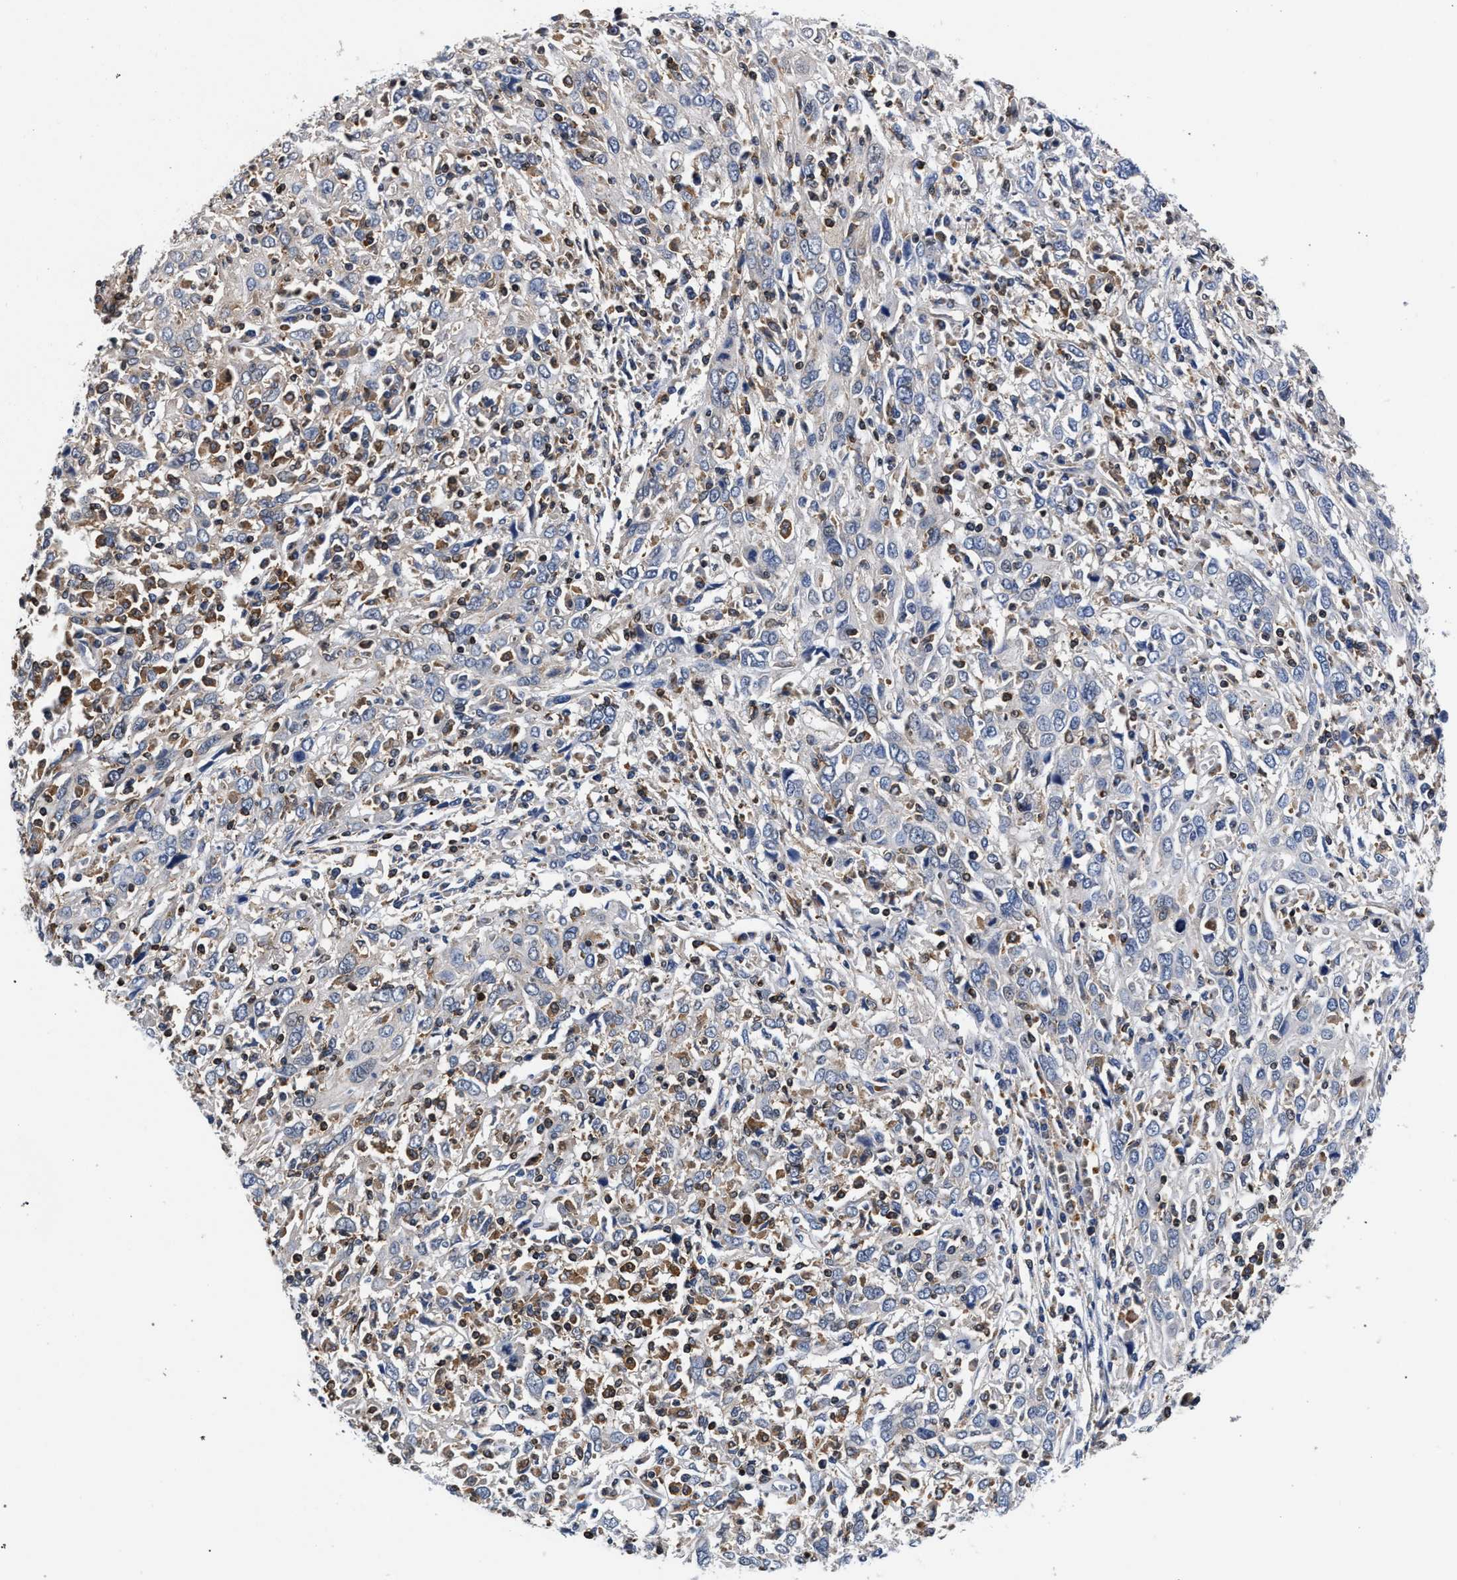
{"staining": {"intensity": "weak", "quantity": "<25%", "location": "cytoplasmic/membranous"}, "tissue": "cervical cancer", "cell_type": "Tumor cells", "image_type": "cancer", "snomed": [{"axis": "morphology", "description": "Squamous cell carcinoma, NOS"}, {"axis": "topography", "description": "Cervix"}], "caption": "Immunohistochemical staining of human cervical cancer (squamous cell carcinoma) shows no significant positivity in tumor cells.", "gene": "LASP1", "patient": {"sex": "female", "age": 46}}